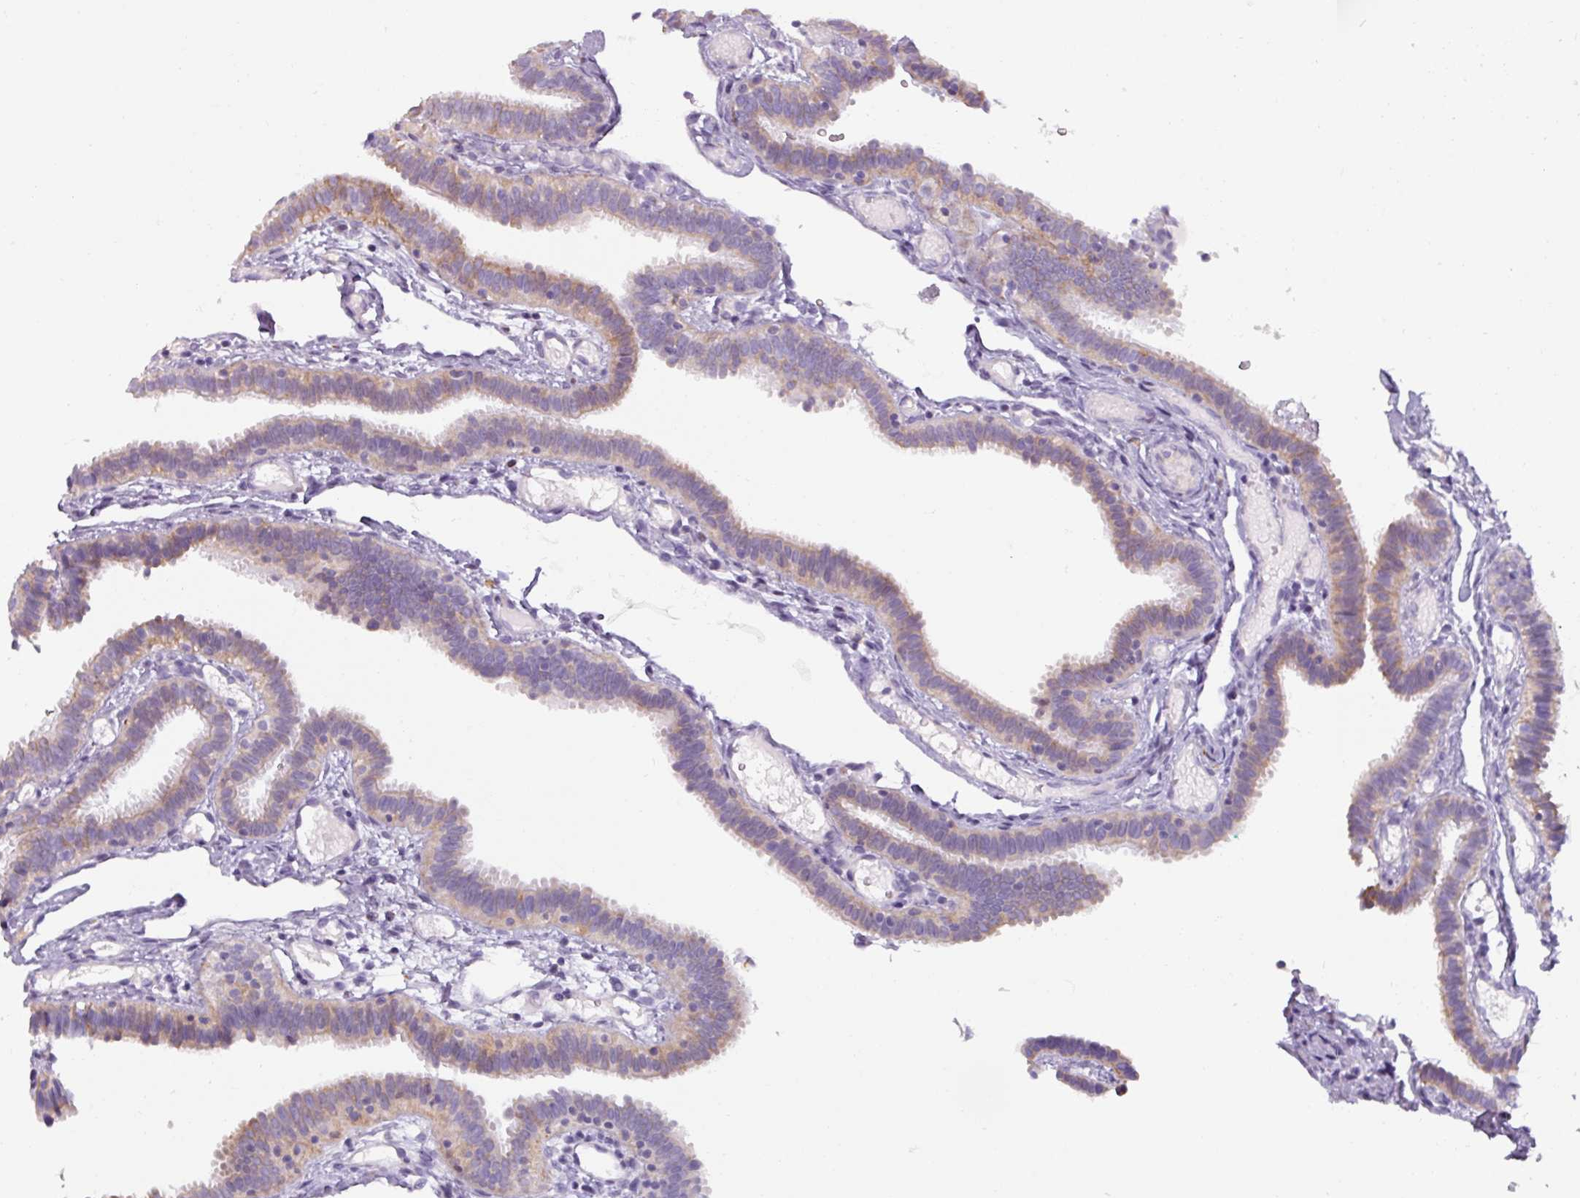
{"staining": {"intensity": "weak", "quantity": "25%-75%", "location": "cytoplasmic/membranous"}, "tissue": "fallopian tube", "cell_type": "Glandular cells", "image_type": "normal", "snomed": [{"axis": "morphology", "description": "Normal tissue, NOS"}, {"axis": "topography", "description": "Fallopian tube"}], "caption": "Fallopian tube stained with DAB immunohistochemistry (IHC) shows low levels of weak cytoplasmic/membranous expression in approximately 25%-75% of glandular cells. (DAB IHC, brown staining for protein, blue staining for nuclei).", "gene": "SPESP1", "patient": {"sex": "female", "age": 37}}